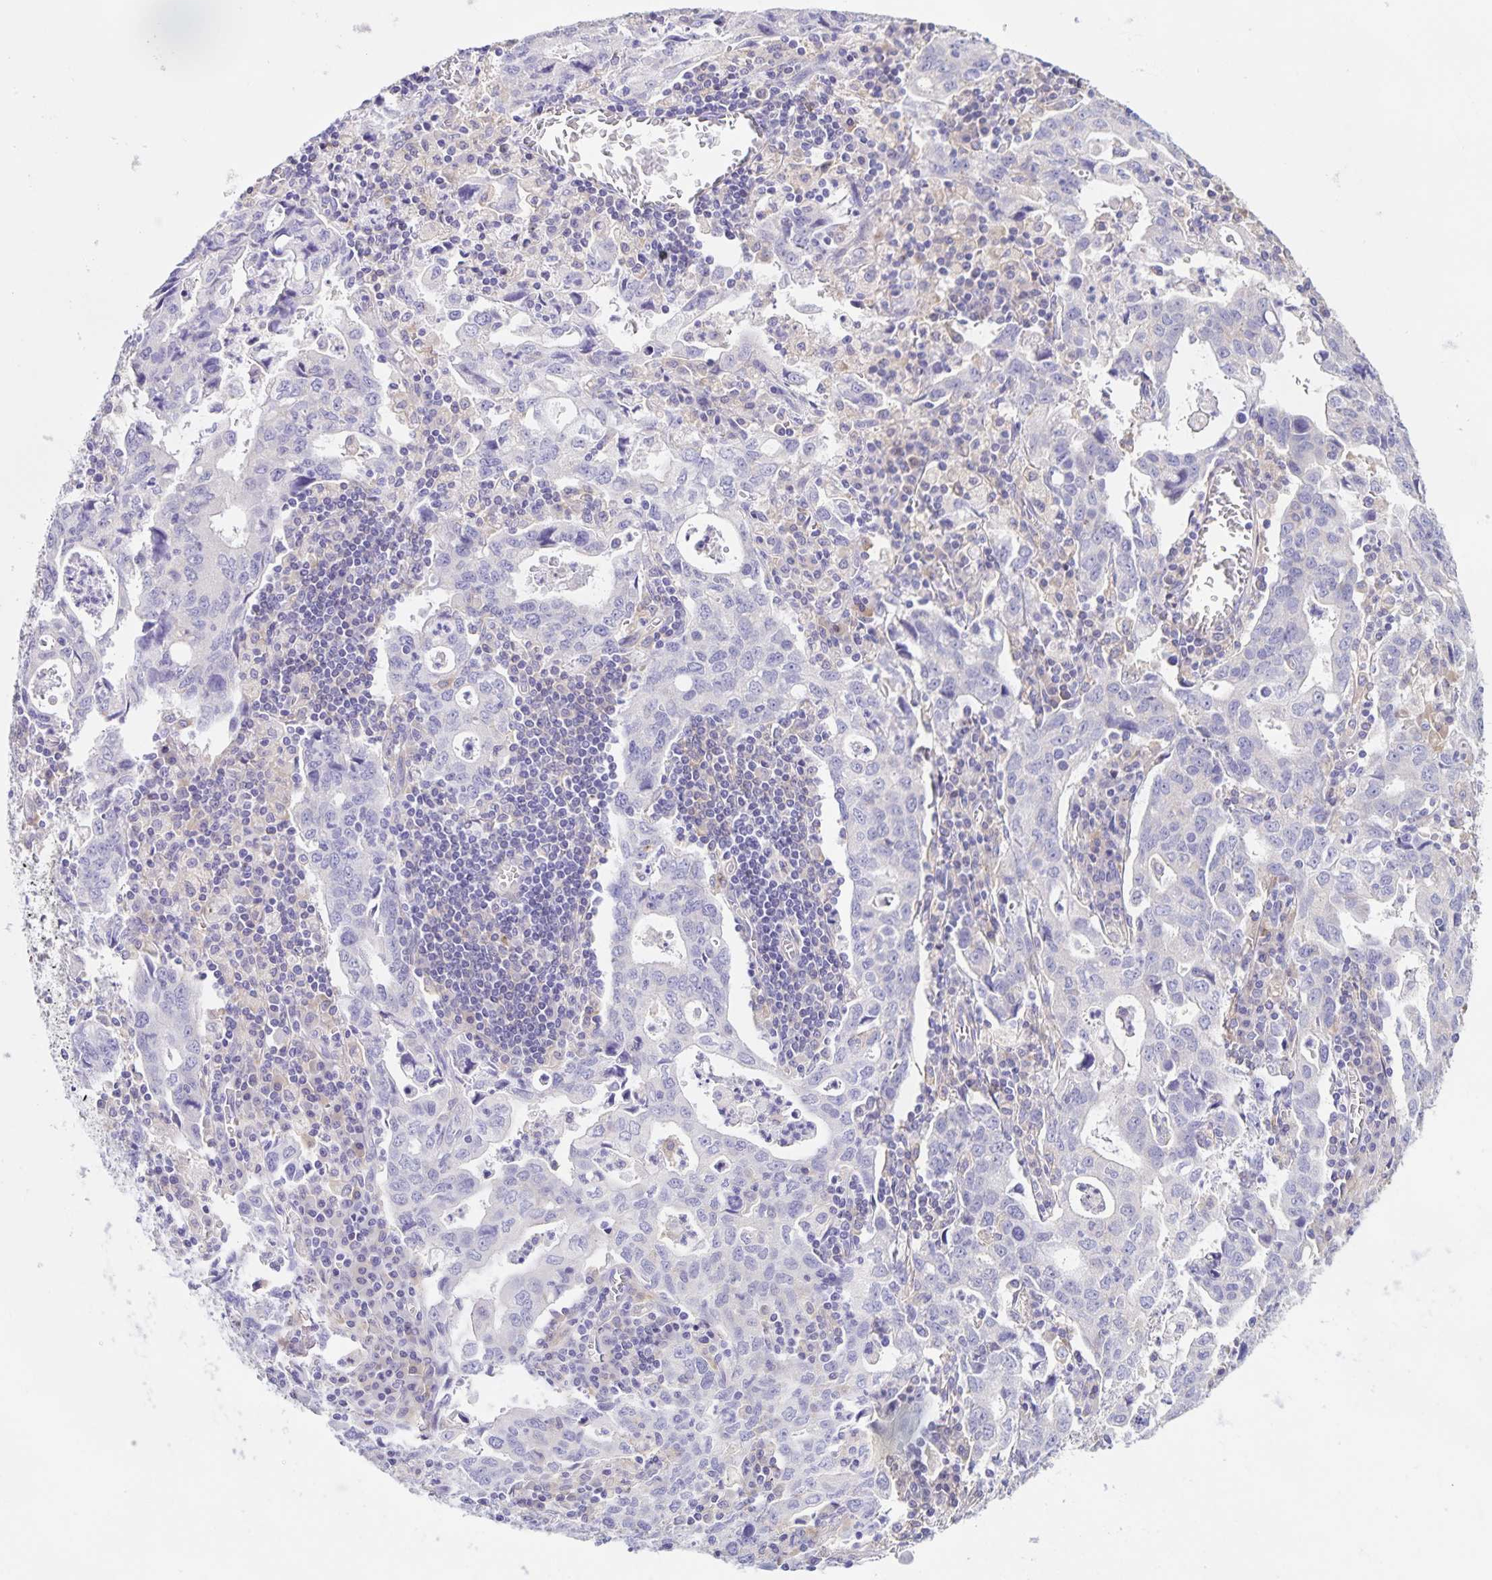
{"staining": {"intensity": "negative", "quantity": "none", "location": "none"}, "tissue": "stomach cancer", "cell_type": "Tumor cells", "image_type": "cancer", "snomed": [{"axis": "morphology", "description": "Adenocarcinoma, NOS"}, {"axis": "topography", "description": "Stomach, upper"}], "caption": "High magnification brightfield microscopy of stomach cancer (adenocarcinoma) stained with DAB (brown) and counterstained with hematoxylin (blue): tumor cells show no significant staining. The staining is performed using DAB brown chromogen with nuclei counter-stained in using hematoxylin.", "gene": "BOLL", "patient": {"sex": "male", "age": 85}}